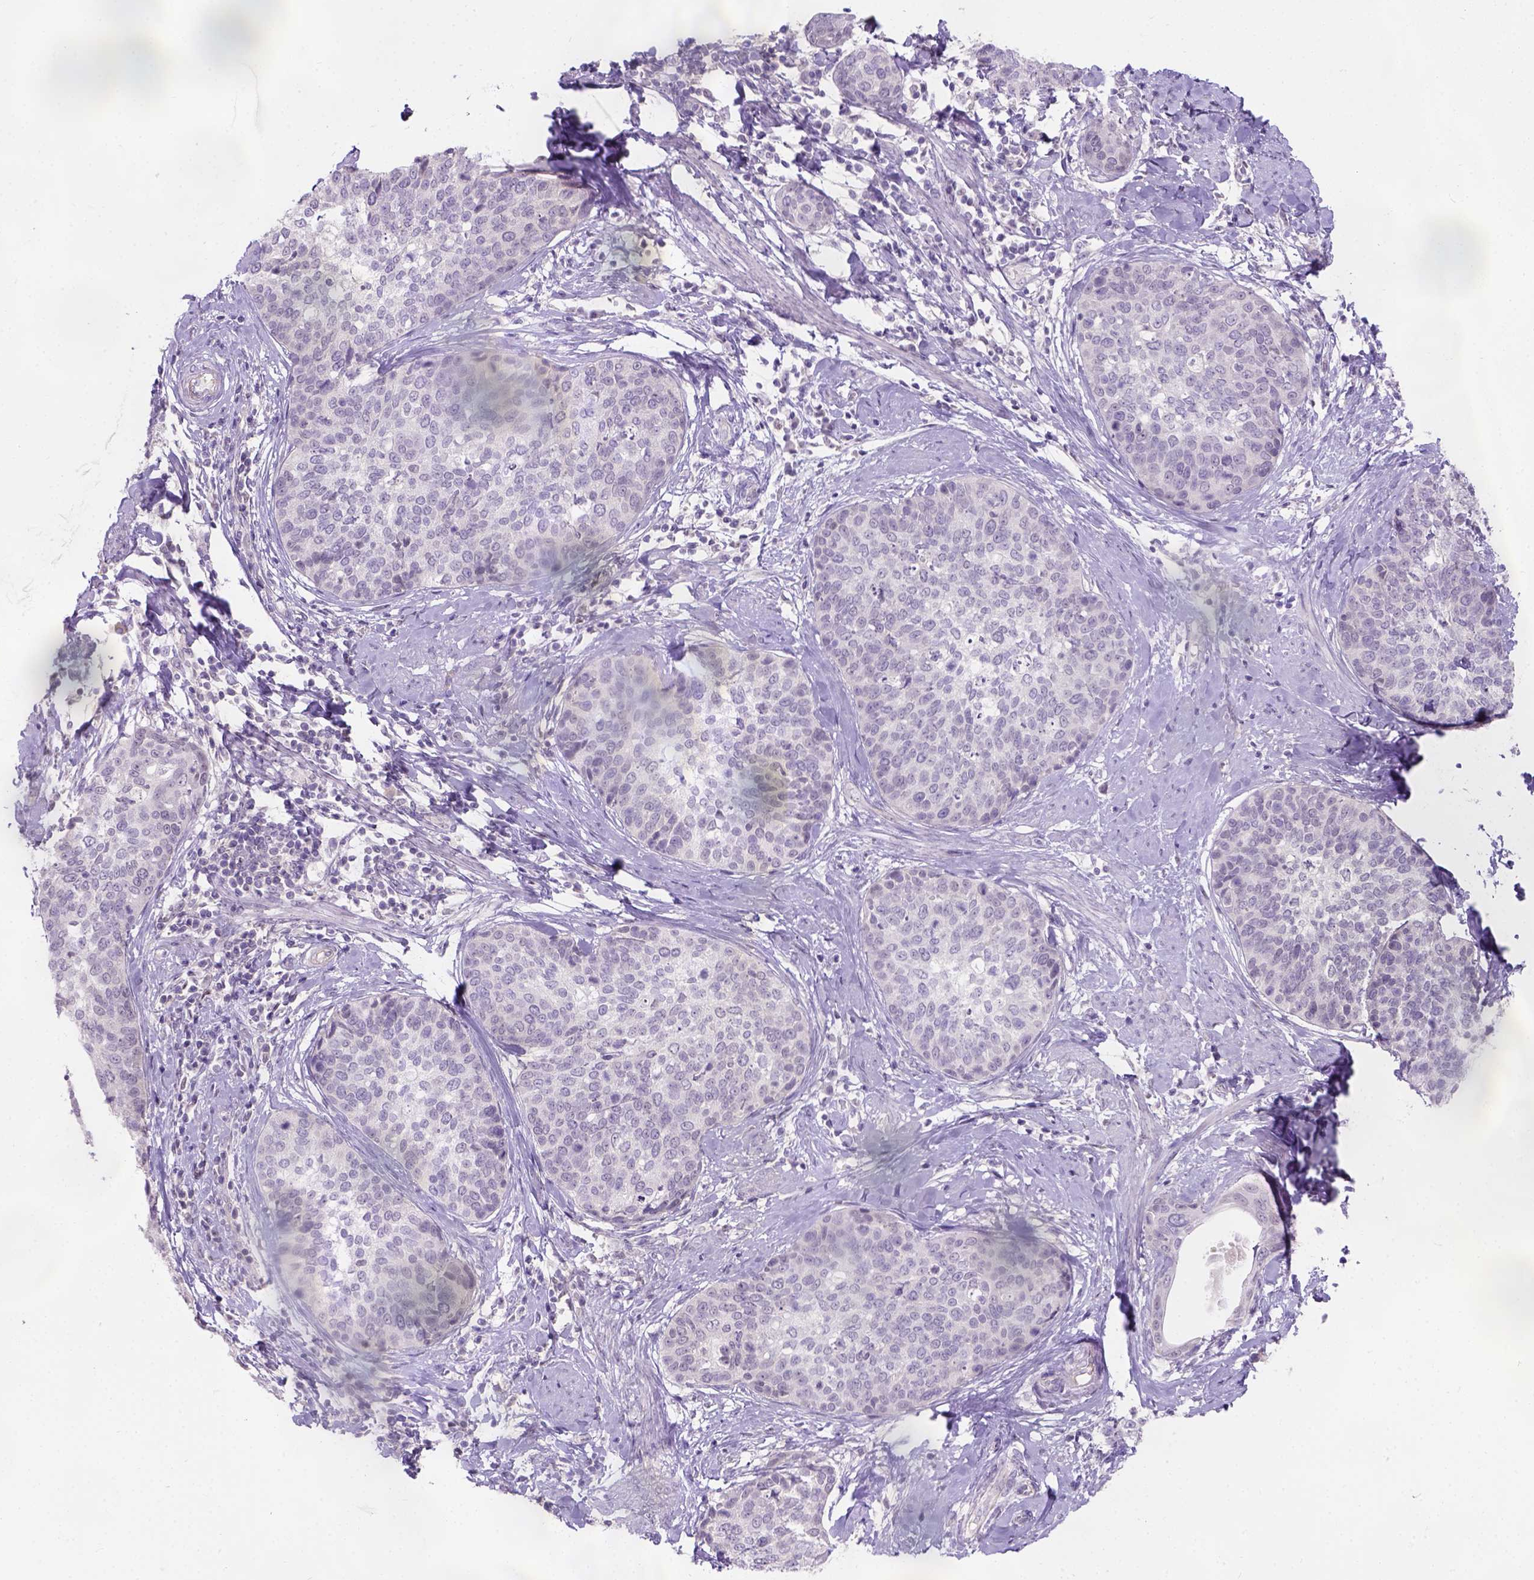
{"staining": {"intensity": "negative", "quantity": "none", "location": "none"}, "tissue": "cervical cancer", "cell_type": "Tumor cells", "image_type": "cancer", "snomed": [{"axis": "morphology", "description": "Squamous cell carcinoma, NOS"}, {"axis": "topography", "description": "Cervix"}], "caption": "Immunohistochemistry (IHC) of cervical squamous cell carcinoma displays no positivity in tumor cells. (Immunohistochemistry (IHC), brightfield microscopy, high magnification).", "gene": "C20orf144", "patient": {"sex": "female", "age": 69}}